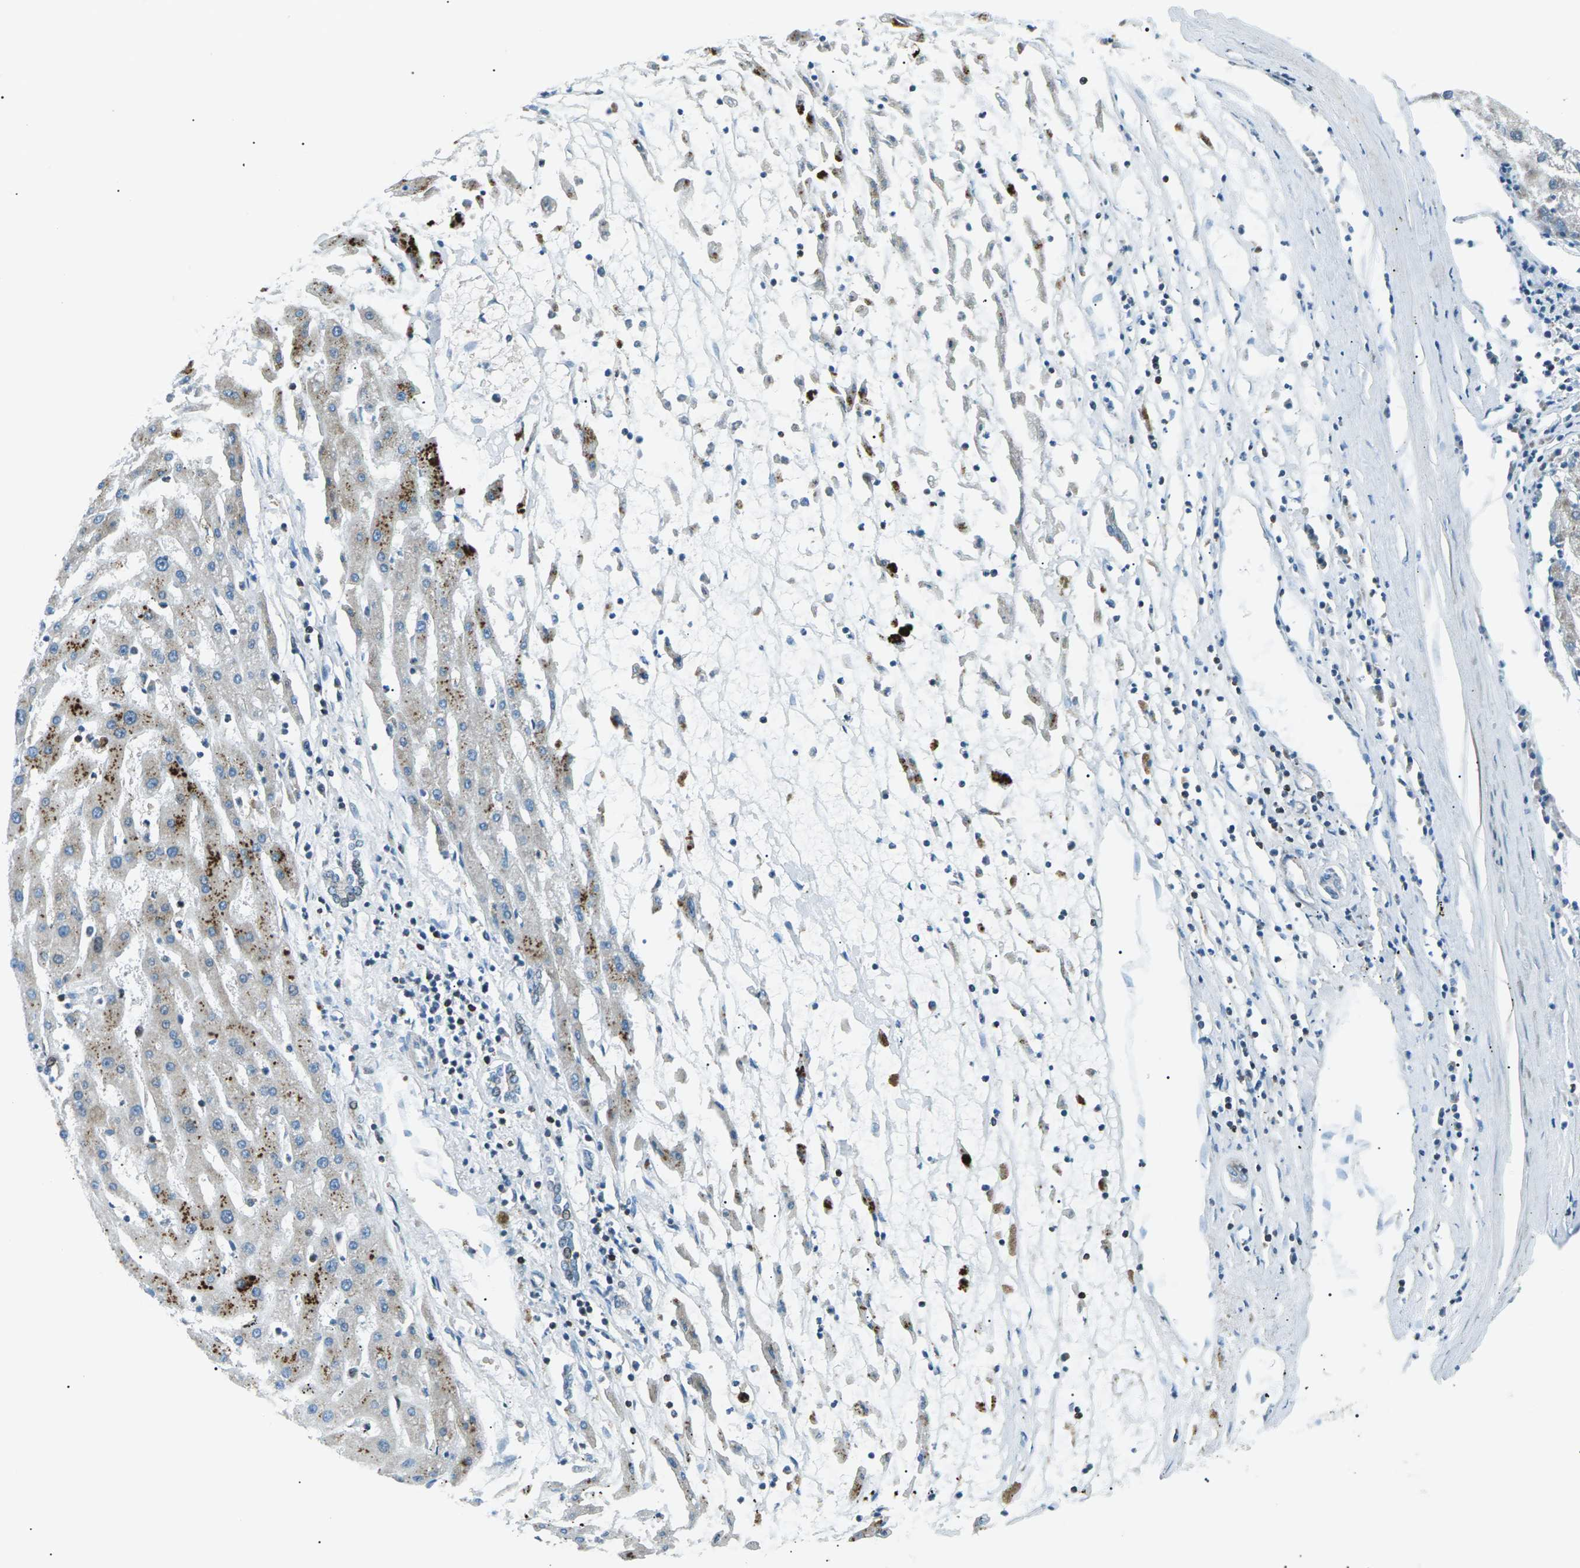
{"staining": {"intensity": "negative", "quantity": "none", "location": "none"}, "tissue": "liver cancer", "cell_type": "Tumor cells", "image_type": "cancer", "snomed": [{"axis": "morphology", "description": "Carcinoma, Hepatocellular, NOS"}, {"axis": "topography", "description": "Liver"}], "caption": "DAB (3,3'-diaminobenzidine) immunohistochemical staining of liver cancer (hepatocellular carcinoma) shows no significant staining in tumor cells. (Brightfield microscopy of DAB (3,3'-diaminobenzidine) IHC at high magnification).", "gene": "HNRNPK", "patient": {"sex": "male", "age": 72}}